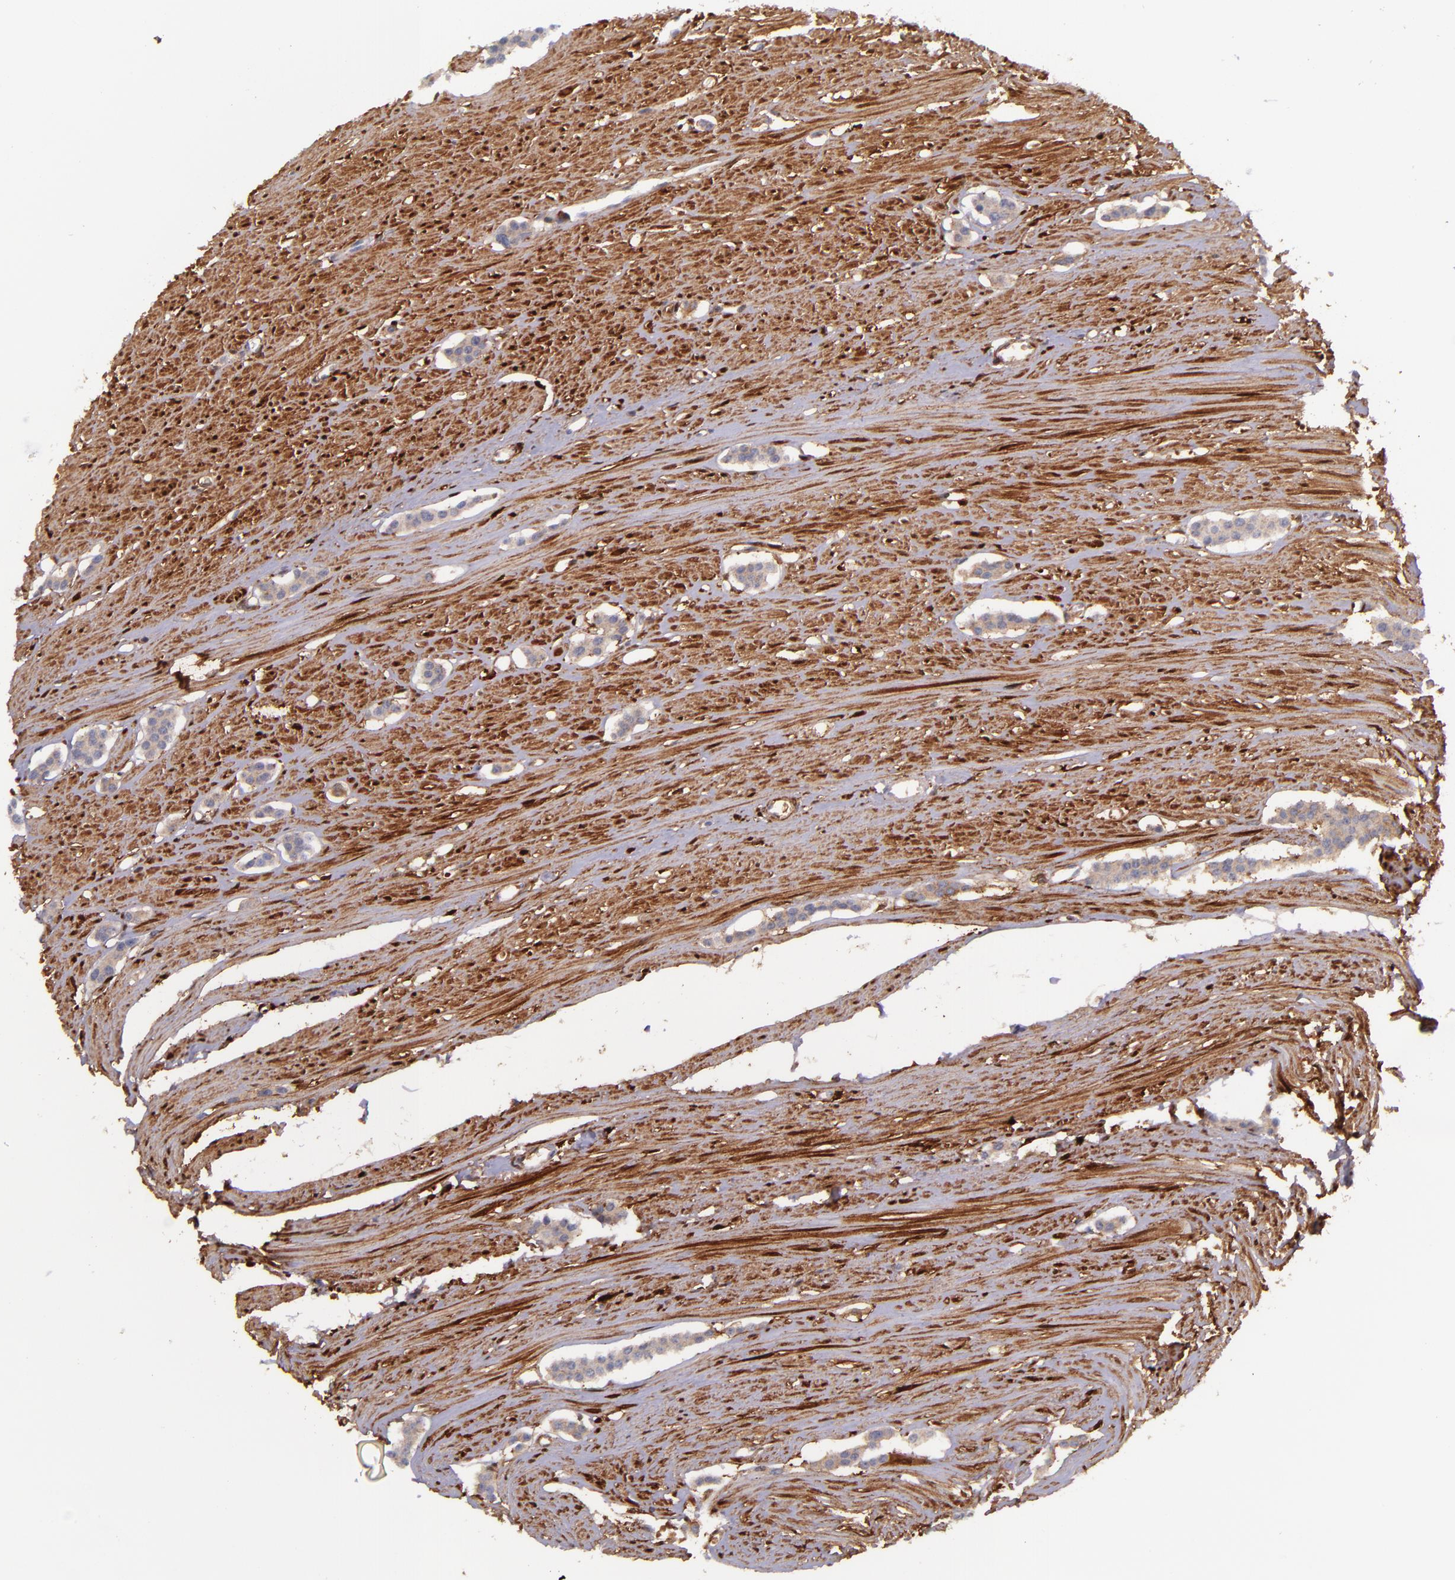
{"staining": {"intensity": "weak", "quantity": ">75%", "location": "cytoplasmic/membranous"}, "tissue": "carcinoid", "cell_type": "Tumor cells", "image_type": "cancer", "snomed": [{"axis": "morphology", "description": "Carcinoid, malignant, NOS"}, {"axis": "topography", "description": "Small intestine"}], "caption": "Protein staining of carcinoid tissue displays weak cytoplasmic/membranous expression in approximately >75% of tumor cells.", "gene": "LGALS1", "patient": {"sex": "male", "age": 60}}